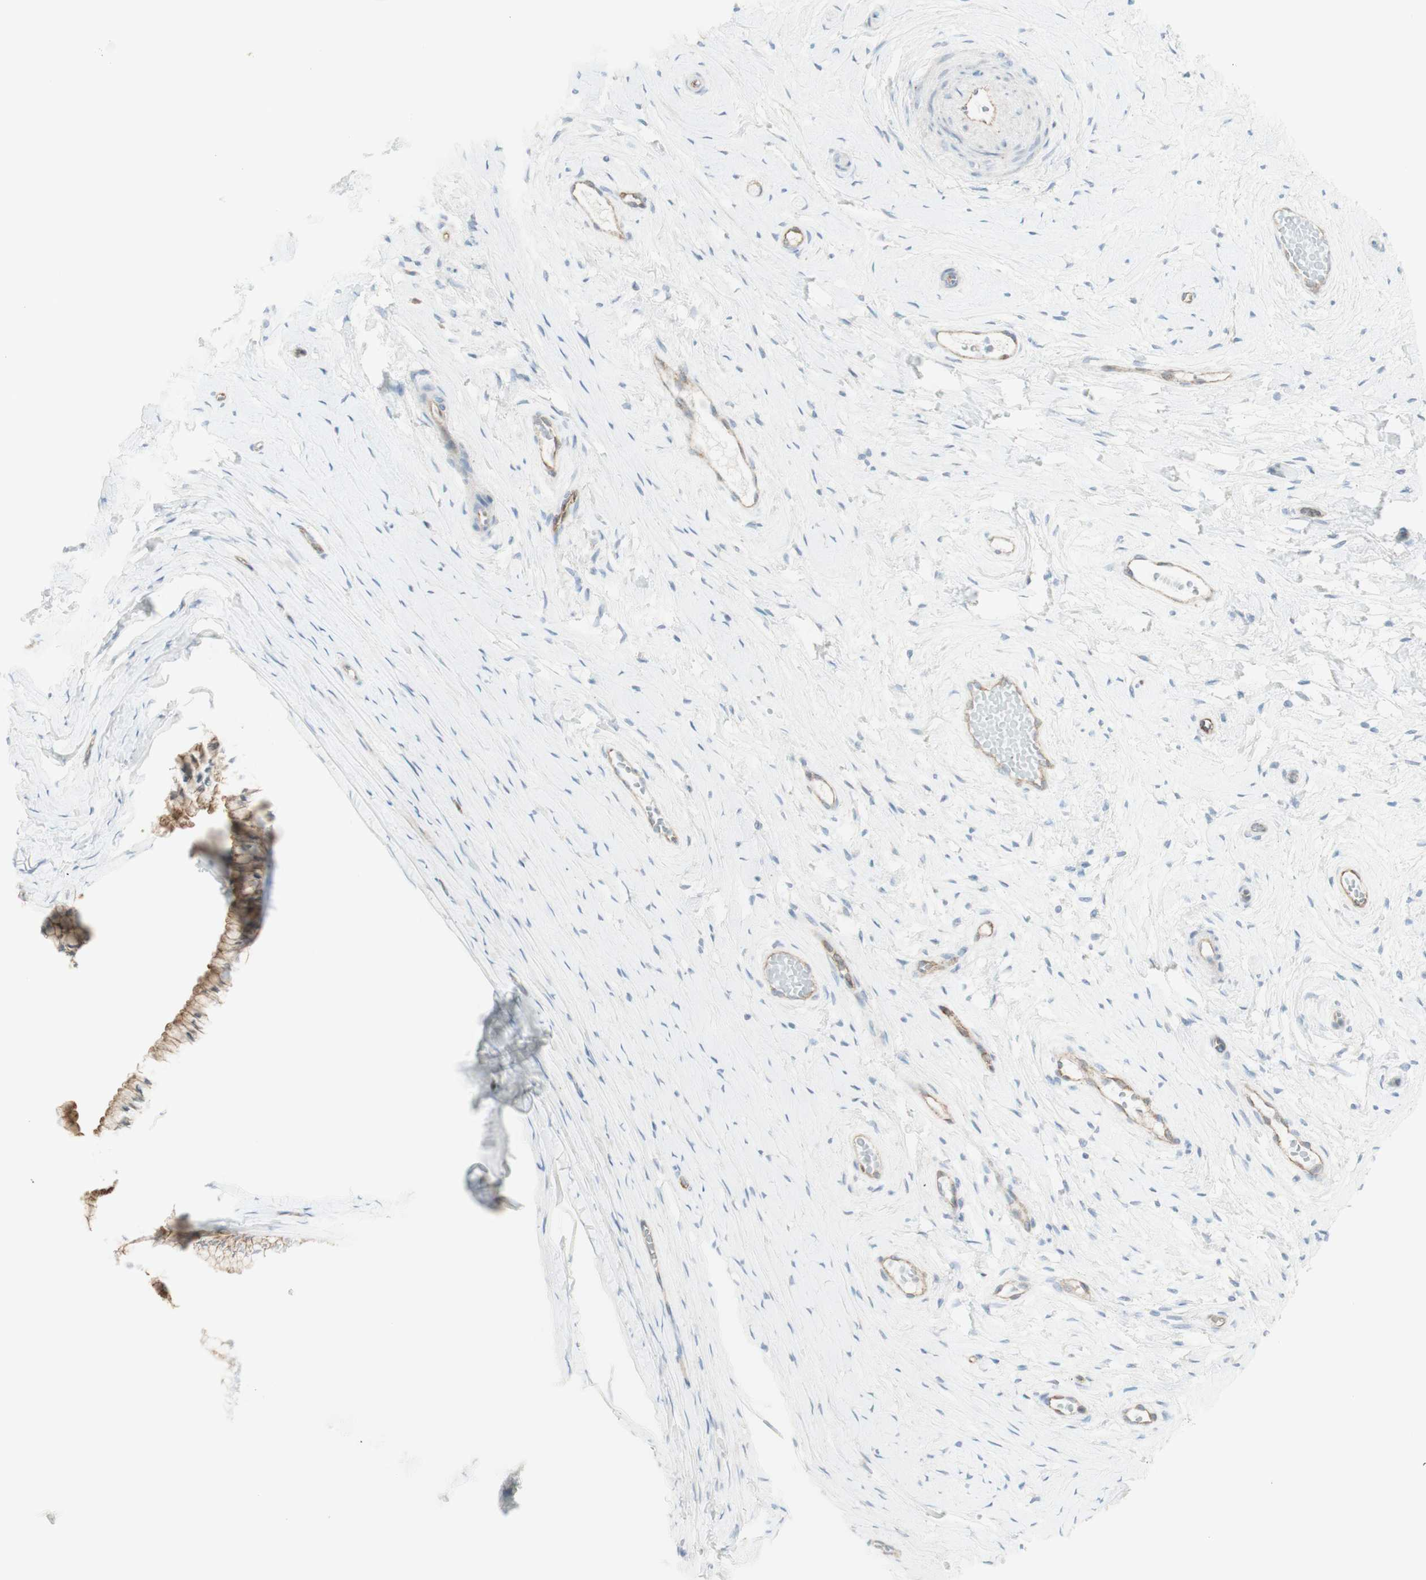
{"staining": {"intensity": "weak", "quantity": "25%-75%", "location": "cytoplasmic/membranous"}, "tissue": "cervix", "cell_type": "Glandular cells", "image_type": "normal", "snomed": [{"axis": "morphology", "description": "Normal tissue, NOS"}, {"axis": "topography", "description": "Cervix"}], "caption": "High-magnification brightfield microscopy of unremarkable cervix stained with DAB (brown) and counterstained with hematoxylin (blue). glandular cells exhibit weak cytoplasmic/membranous positivity is present in approximately25%-75% of cells.", "gene": "MYO6", "patient": {"sex": "female", "age": 39}}